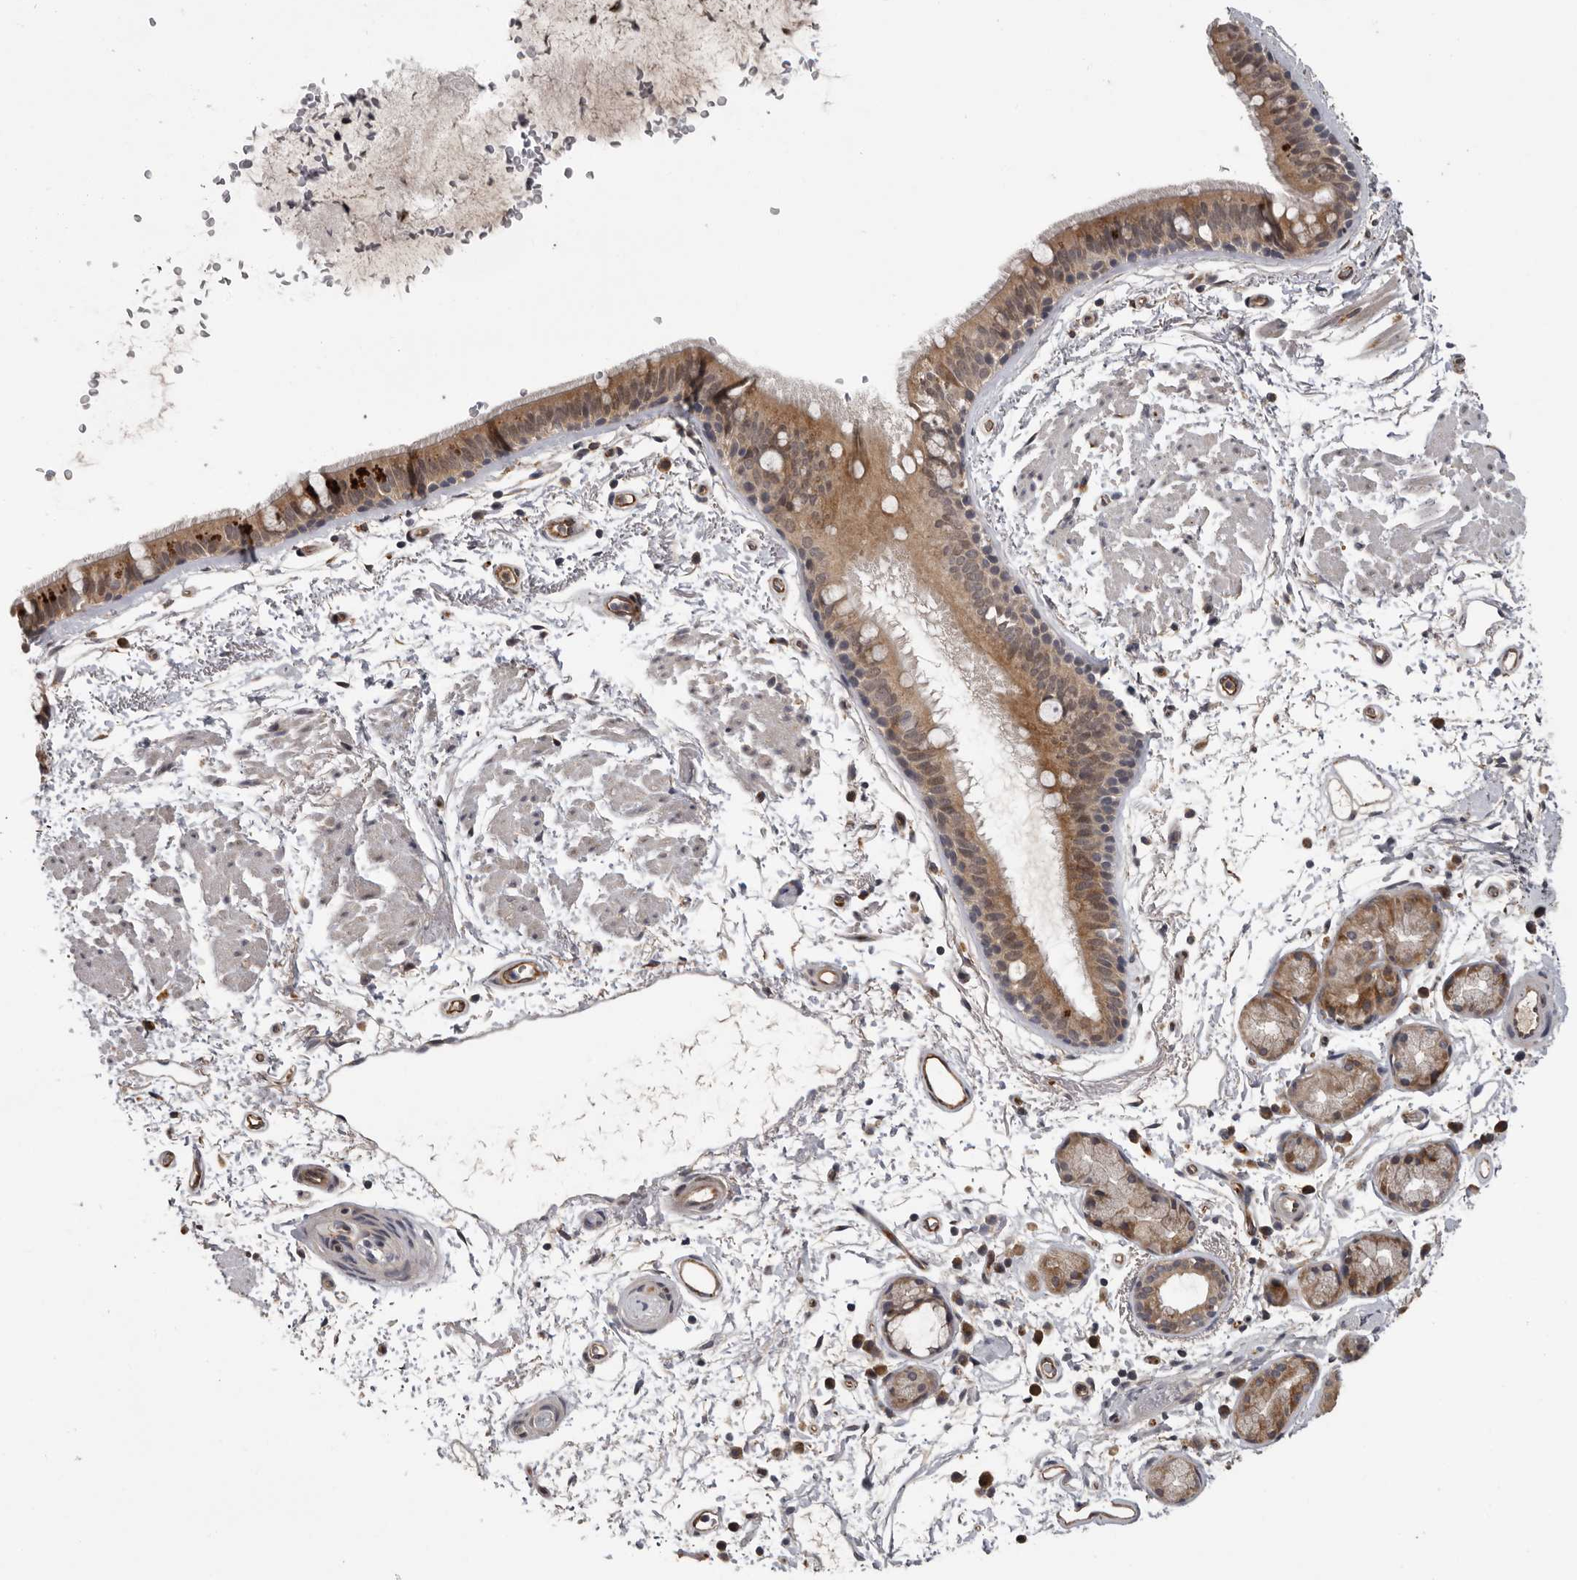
{"staining": {"intensity": "moderate", "quantity": ">75%", "location": "cytoplasmic/membranous"}, "tissue": "bronchus", "cell_type": "Respiratory epithelial cells", "image_type": "normal", "snomed": [{"axis": "morphology", "description": "Normal tissue, NOS"}, {"axis": "topography", "description": "Lymph node"}, {"axis": "topography", "description": "Bronchus"}], "caption": "Respiratory epithelial cells demonstrate moderate cytoplasmic/membranous expression in about >75% of cells in normal bronchus. (IHC, brightfield microscopy, high magnification).", "gene": "MTF1", "patient": {"sex": "female", "age": 70}}